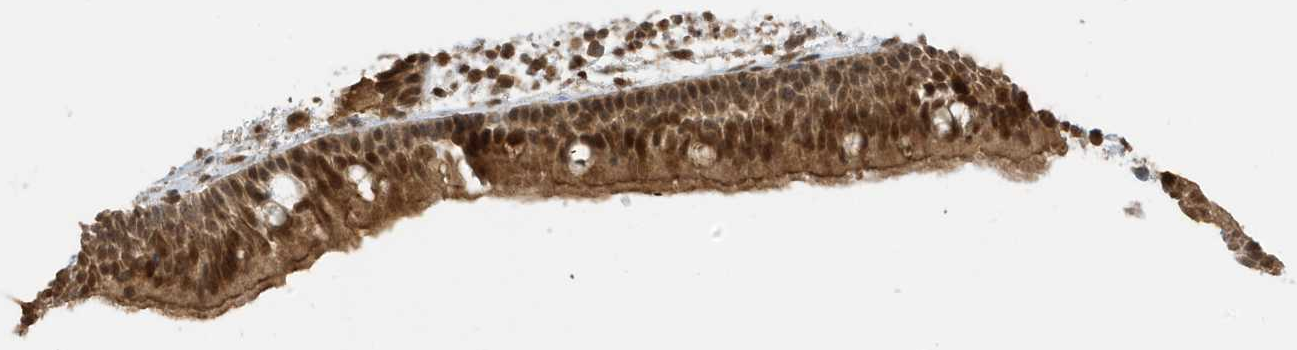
{"staining": {"intensity": "strong", "quantity": ">75%", "location": "cytoplasmic/membranous,nuclear"}, "tissue": "nasopharynx", "cell_type": "Respiratory epithelial cells", "image_type": "normal", "snomed": [{"axis": "morphology", "description": "Normal tissue, NOS"}, {"axis": "morphology", "description": "Inflammation, NOS"}, {"axis": "morphology", "description": "Malignant melanoma, Metastatic site"}, {"axis": "topography", "description": "Nasopharynx"}], "caption": "Immunohistochemical staining of benign human nasopharynx displays high levels of strong cytoplasmic/membranous,nuclear positivity in approximately >75% of respiratory epithelial cells.", "gene": "ZBTB41", "patient": {"sex": "male", "age": 70}}